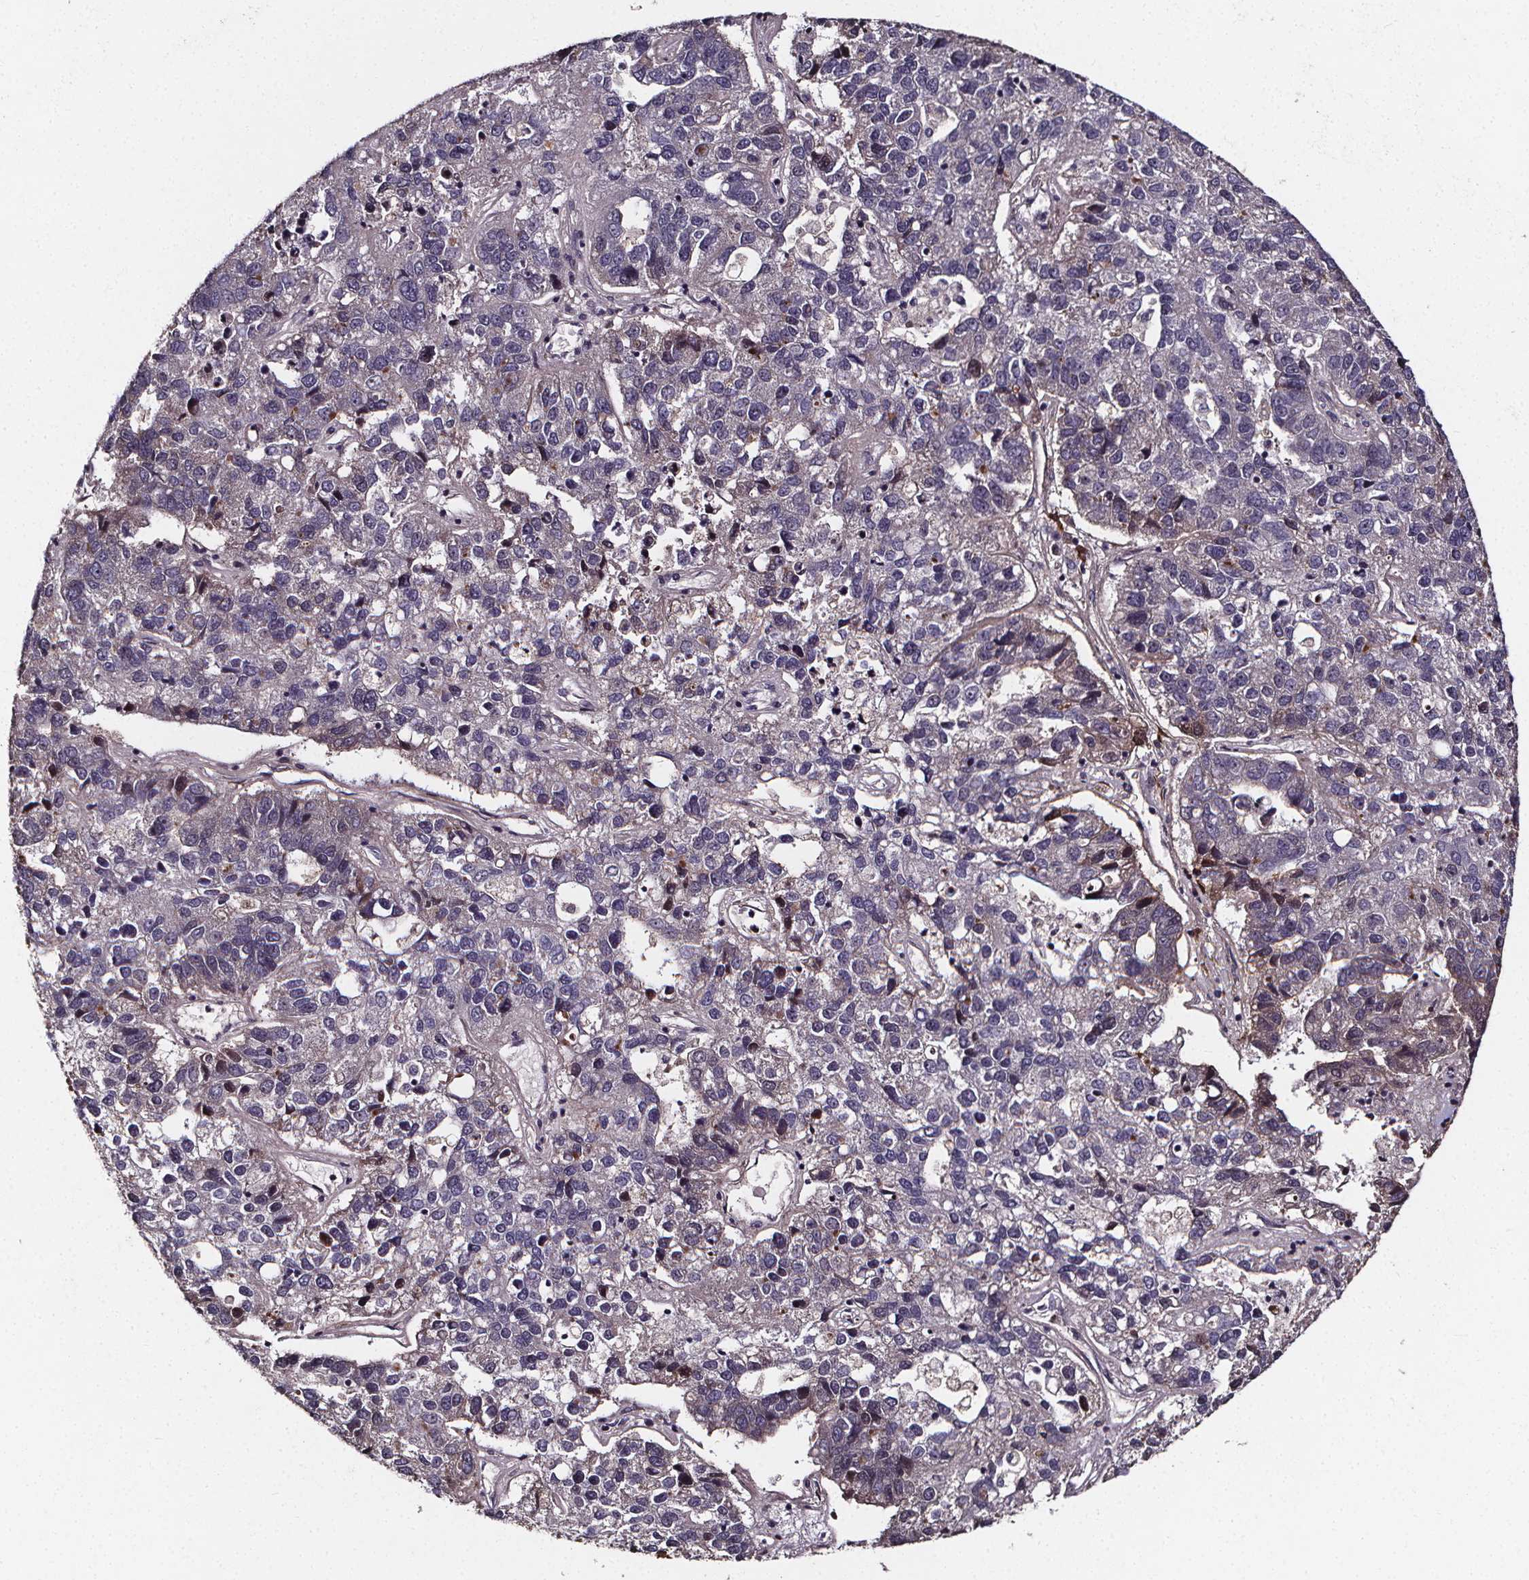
{"staining": {"intensity": "negative", "quantity": "none", "location": "none"}, "tissue": "pancreatic cancer", "cell_type": "Tumor cells", "image_type": "cancer", "snomed": [{"axis": "morphology", "description": "Adenocarcinoma, NOS"}, {"axis": "topography", "description": "Pancreas"}], "caption": "IHC image of human pancreatic cancer stained for a protein (brown), which demonstrates no staining in tumor cells.", "gene": "AEBP1", "patient": {"sex": "female", "age": 61}}